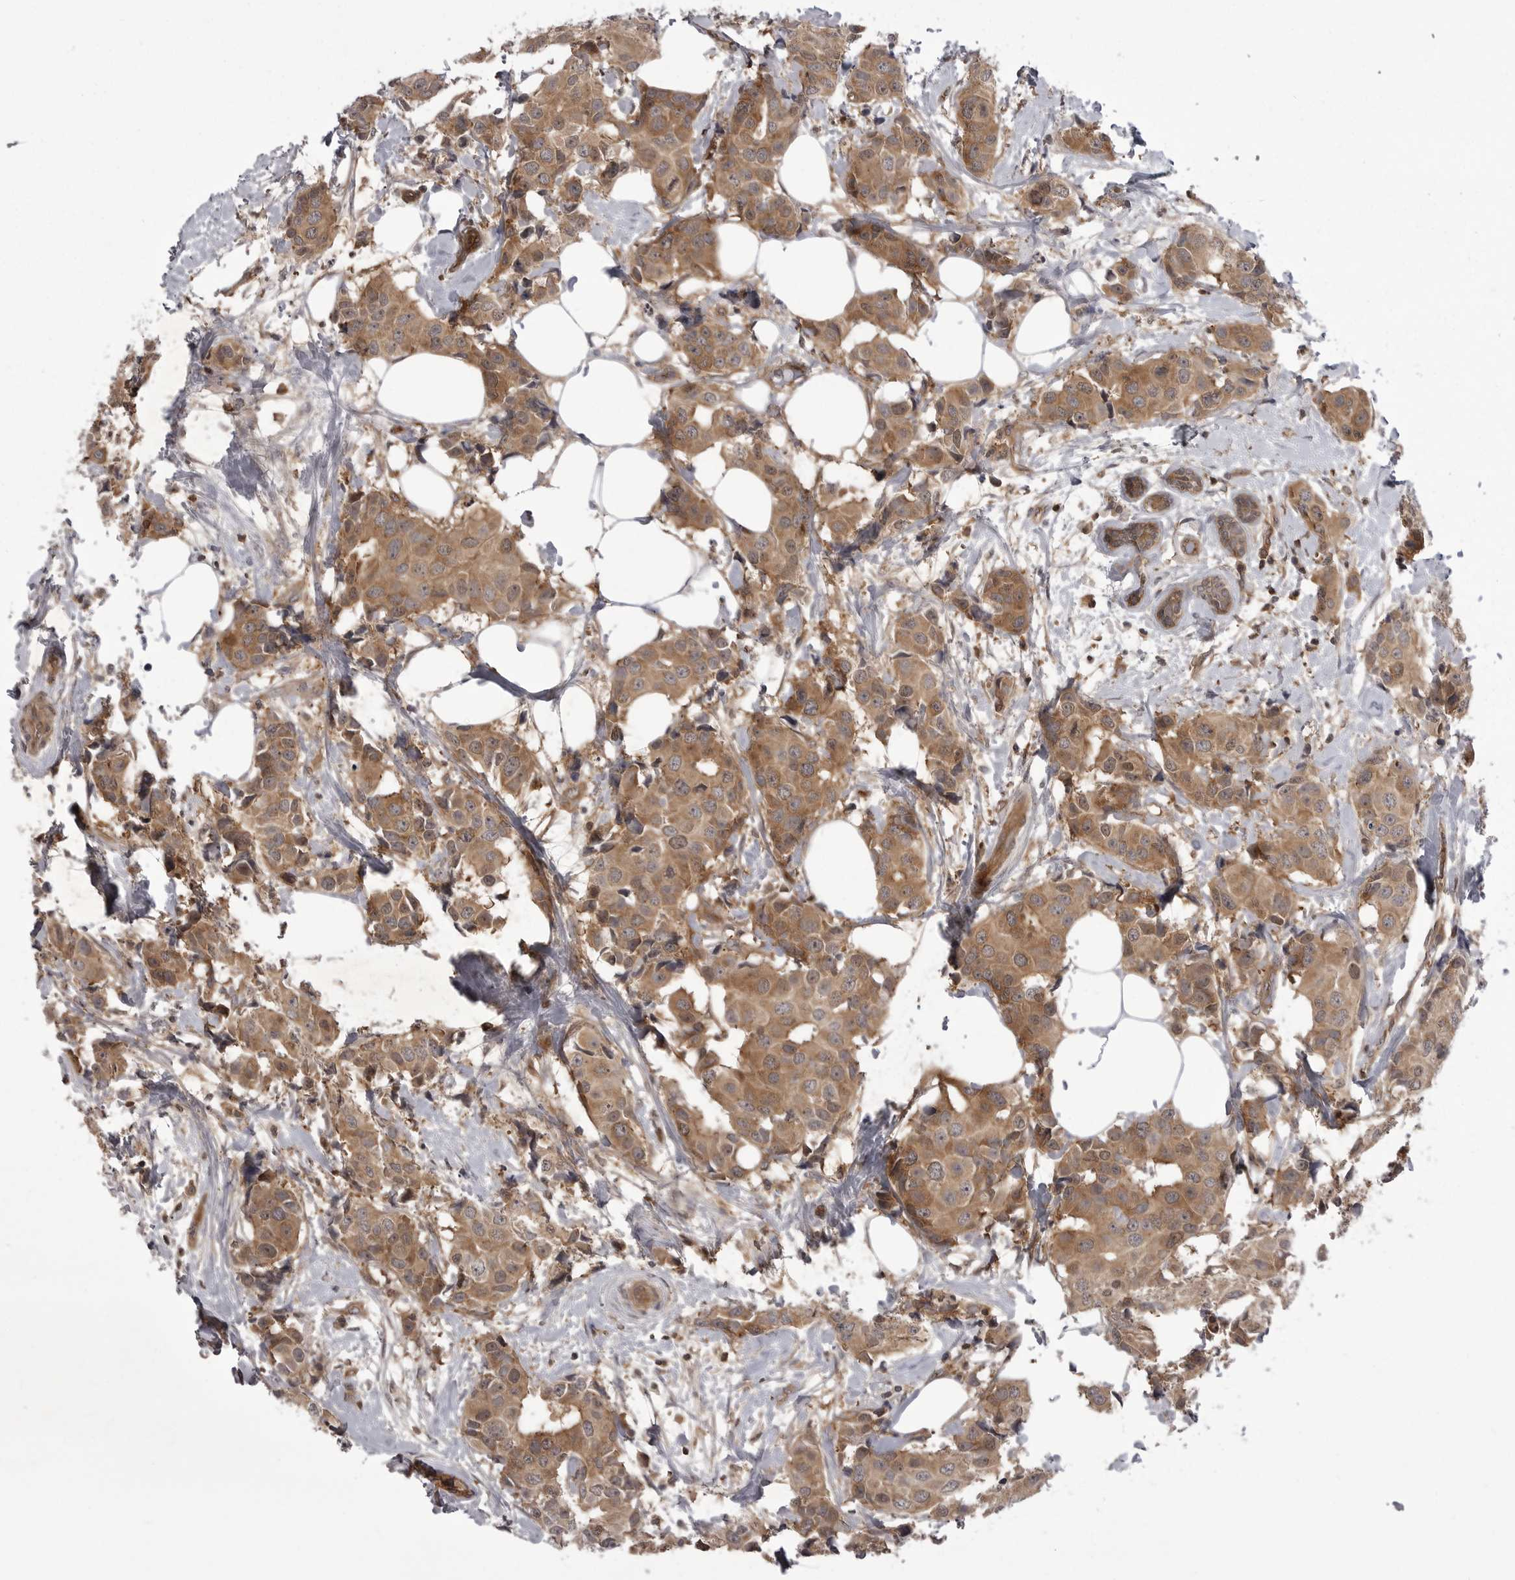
{"staining": {"intensity": "moderate", "quantity": ">75%", "location": "cytoplasmic/membranous"}, "tissue": "breast cancer", "cell_type": "Tumor cells", "image_type": "cancer", "snomed": [{"axis": "morphology", "description": "Normal tissue, NOS"}, {"axis": "morphology", "description": "Duct carcinoma"}, {"axis": "topography", "description": "Breast"}], "caption": "Immunohistochemical staining of human infiltrating ductal carcinoma (breast) exhibits moderate cytoplasmic/membranous protein staining in about >75% of tumor cells. The protein is shown in brown color, while the nuclei are stained blue.", "gene": "STK24", "patient": {"sex": "female", "age": 39}}